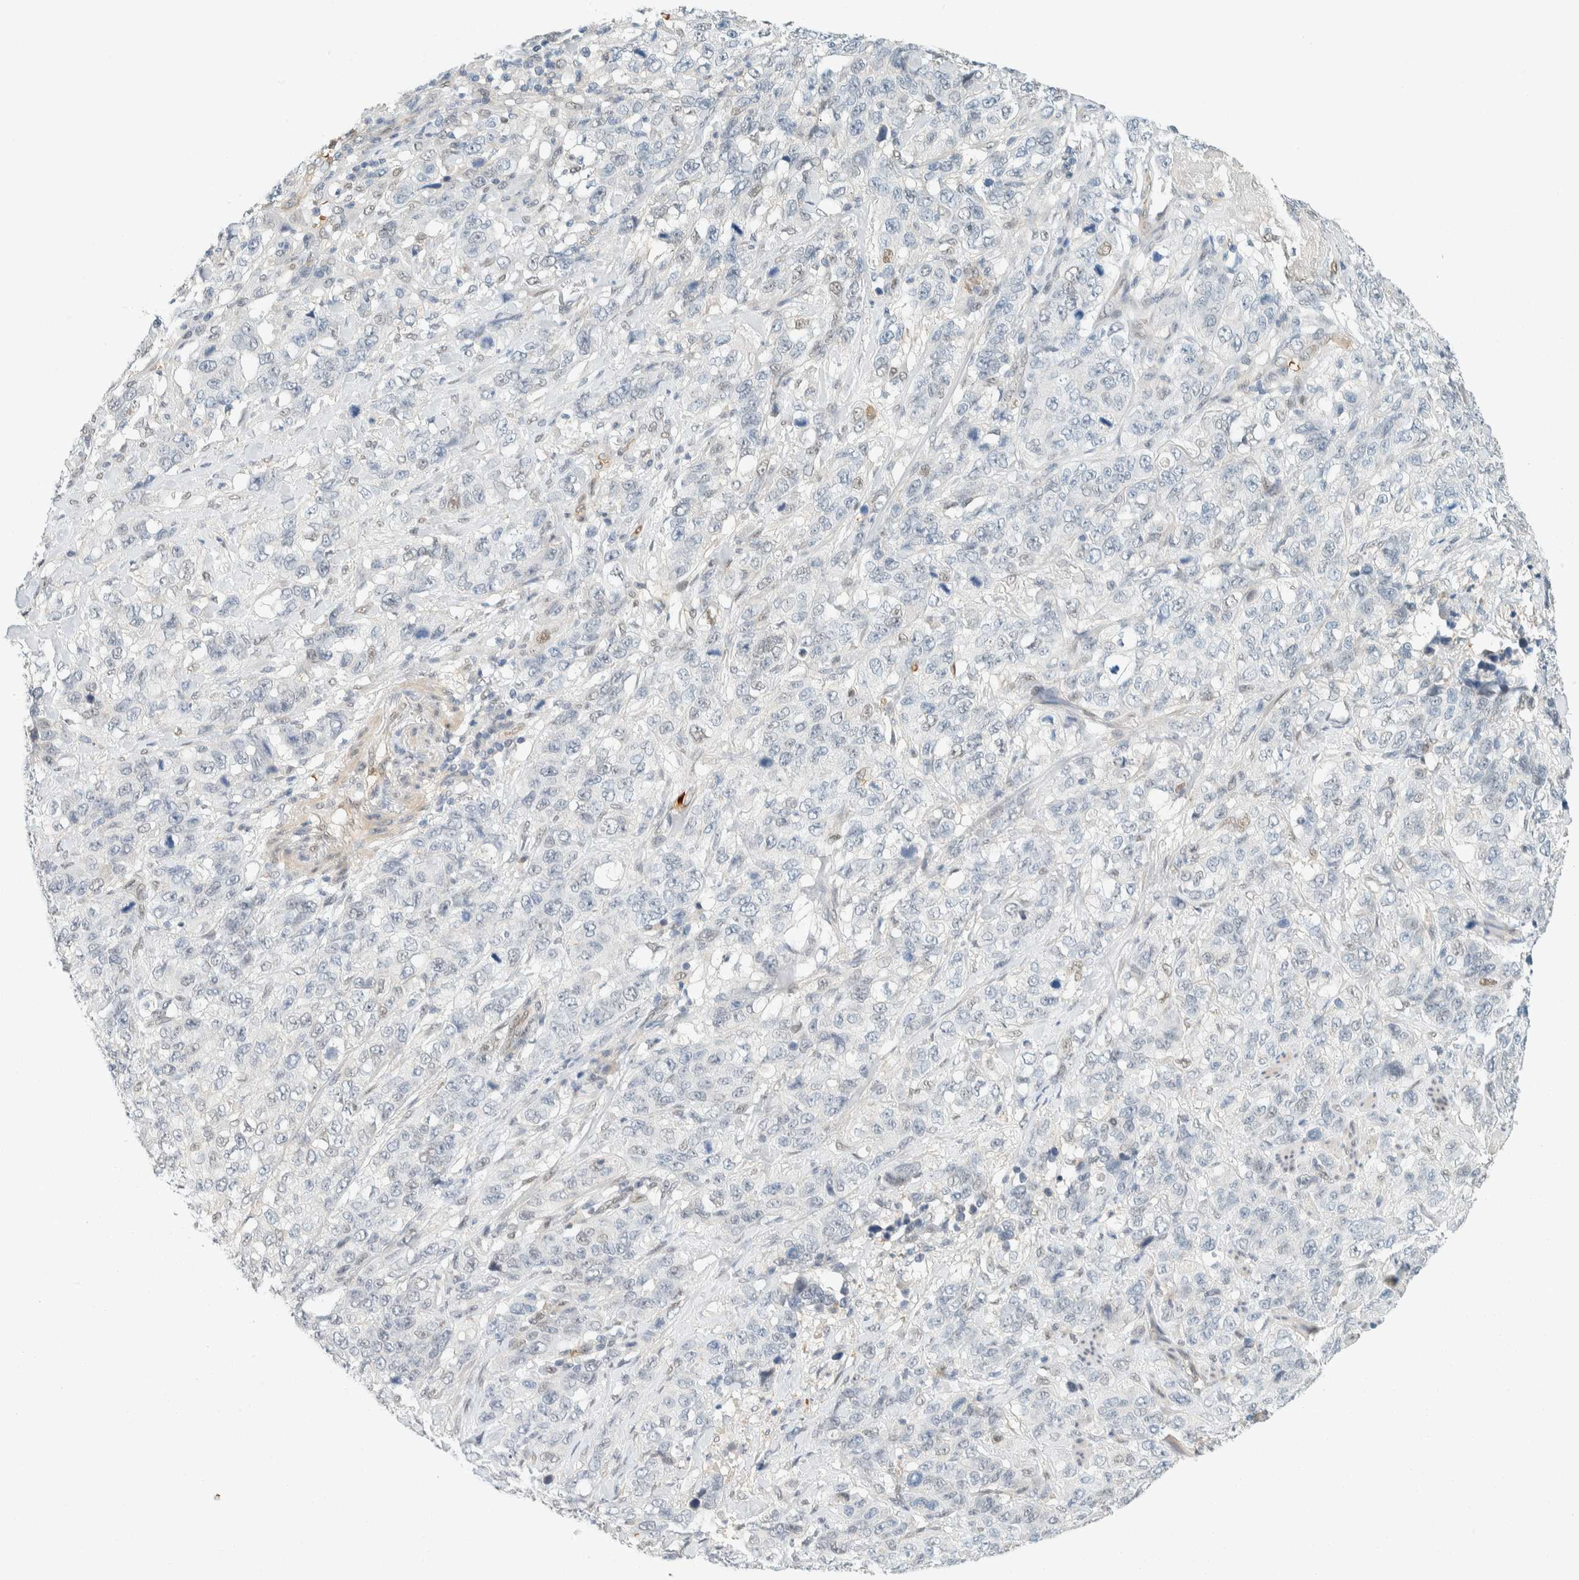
{"staining": {"intensity": "negative", "quantity": "none", "location": "none"}, "tissue": "stomach cancer", "cell_type": "Tumor cells", "image_type": "cancer", "snomed": [{"axis": "morphology", "description": "Adenocarcinoma, NOS"}, {"axis": "topography", "description": "Stomach"}], "caption": "Immunohistochemistry (IHC) of human adenocarcinoma (stomach) demonstrates no expression in tumor cells.", "gene": "TSTD2", "patient": {"sex": "male", "age": 48}}